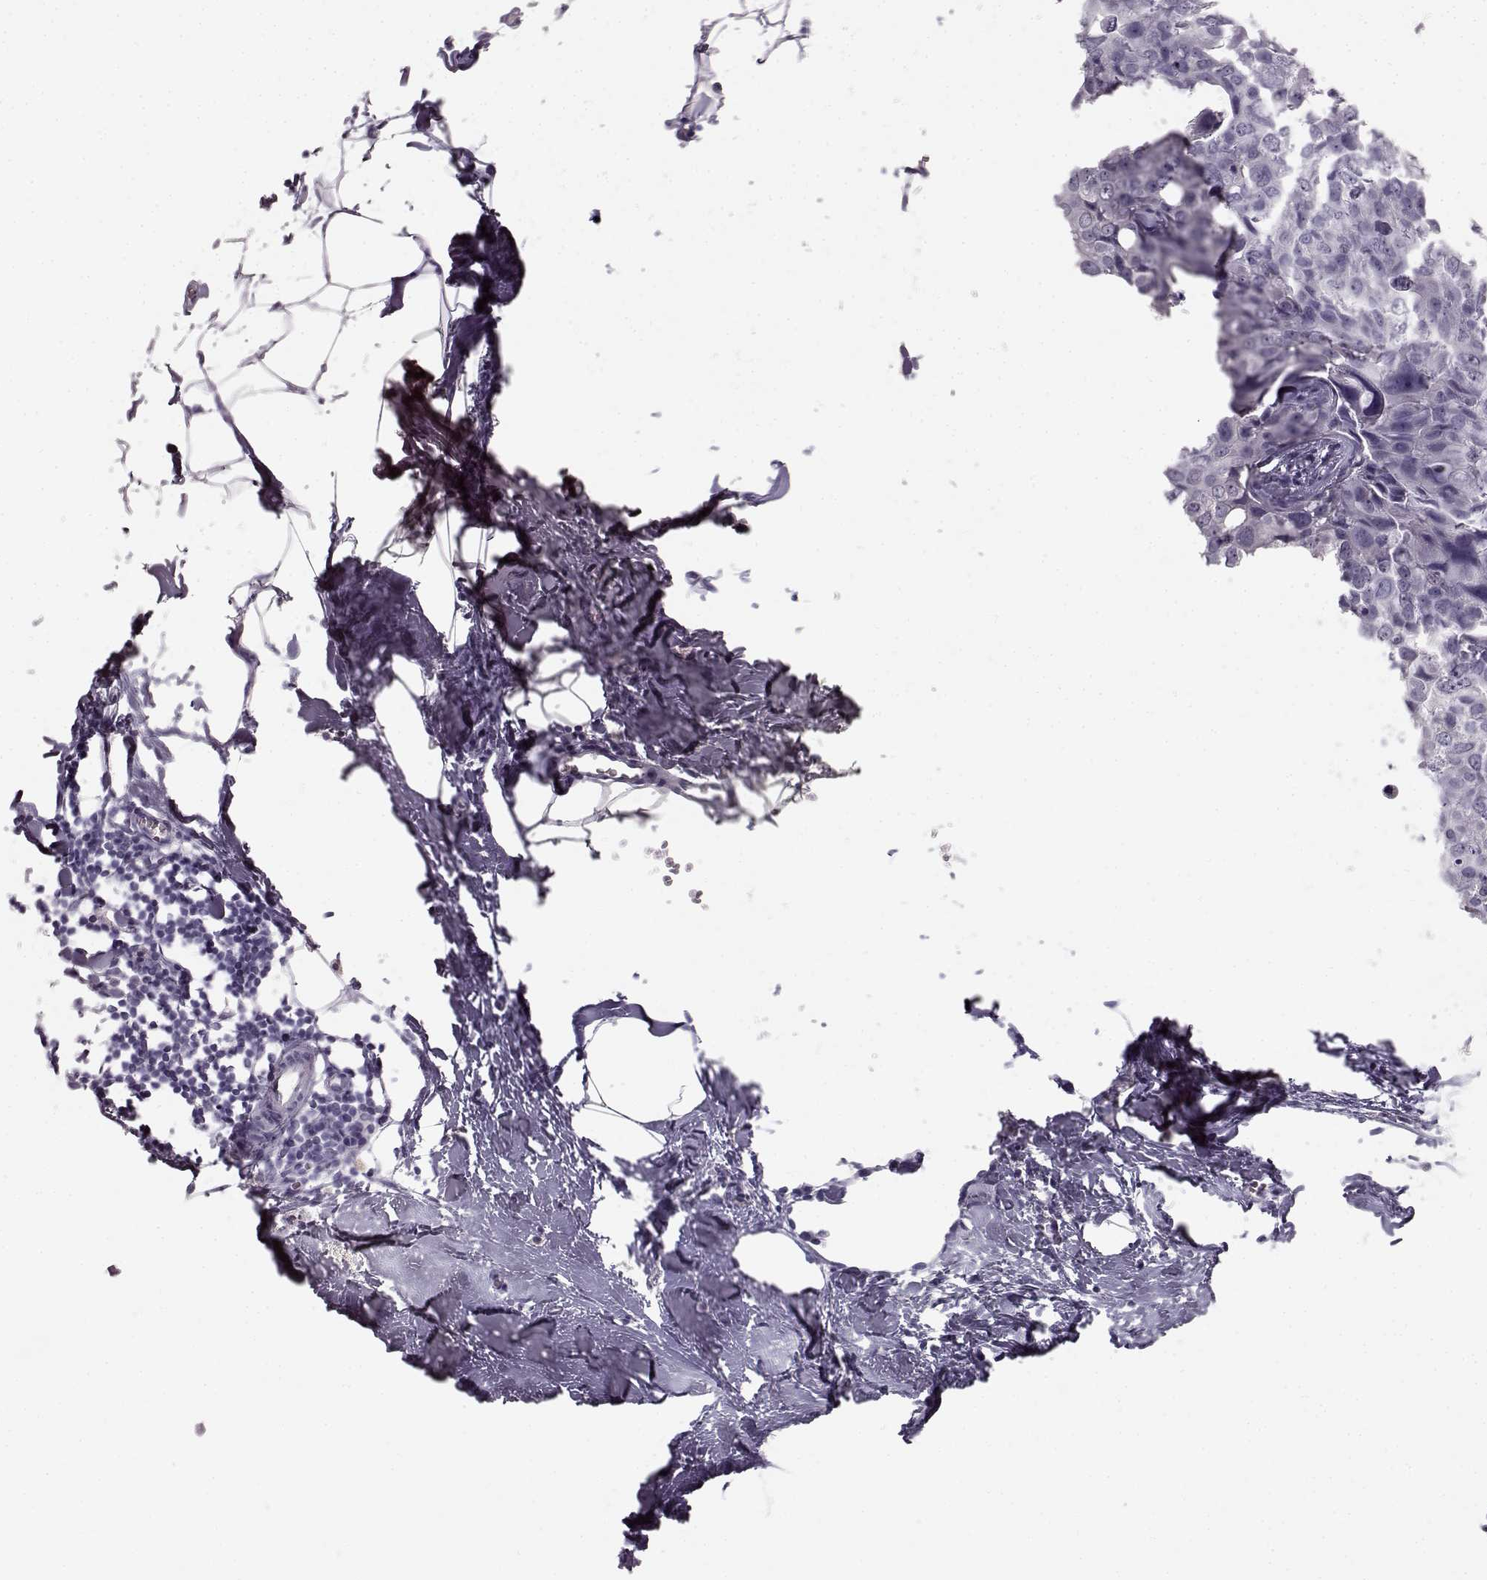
{"staining": {"intensity": "negative", "quantity": "none", "location": "none"}, "tissue": "breast cancer", "cell_type": "Tumor cells", "image_type": "cancer", "snomed": [{"axis": "morphology", "description": "Duct carcinoma"}, {"axis": "topography", "description": "Breast"}], "caption": "The immunohistochemistry (IHC) image has no significant positivity in tumor cells of breast cancer tissue.", "gene": "BFSP2", "patient": {"sex": "female", "age": 38}}